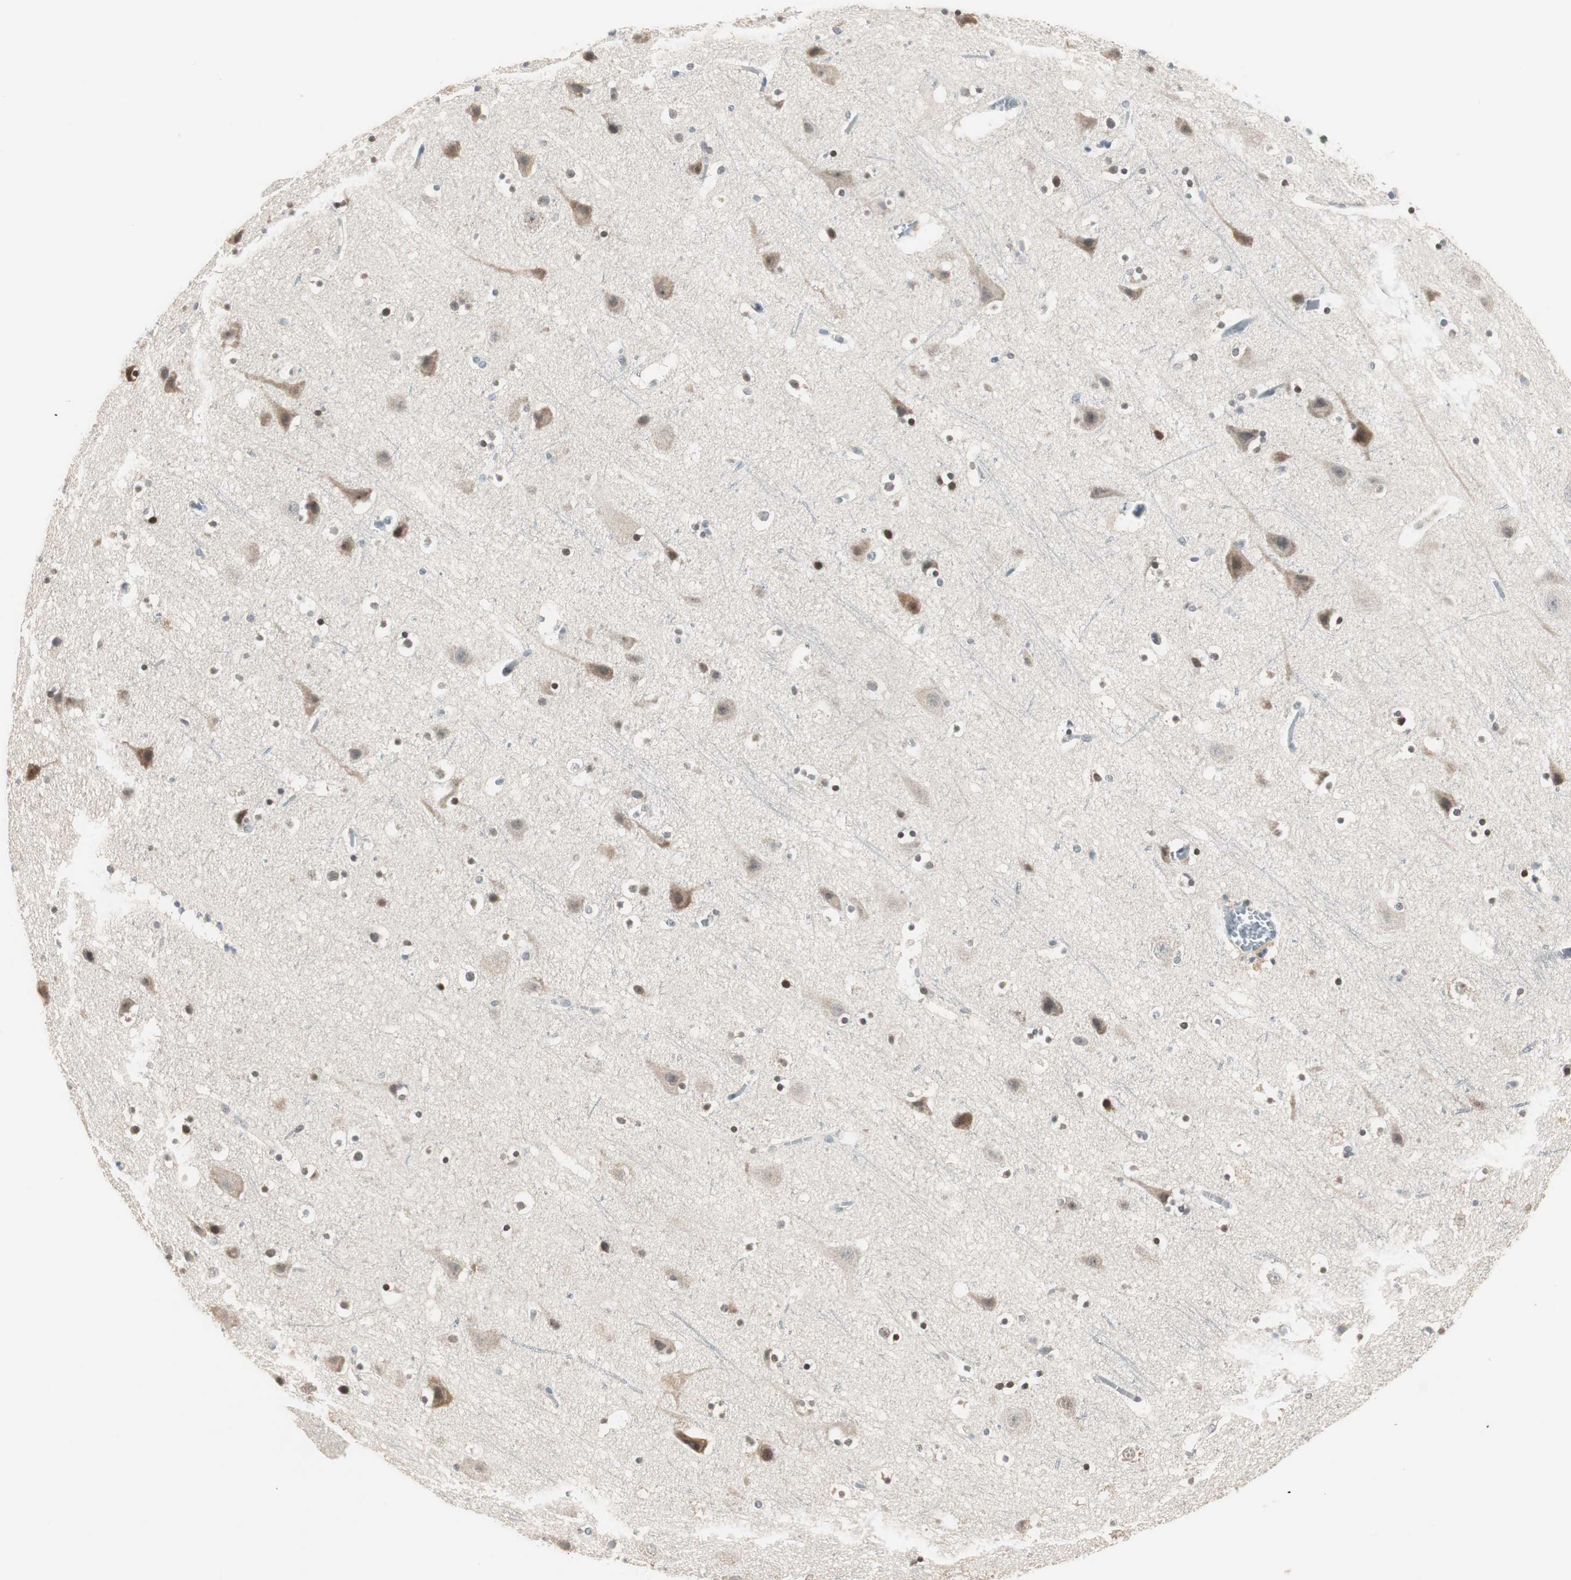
{"staining": {"intensity": "negative", "quantity": "none", "location": "none"}, "tissue": "cerebral cortex", "cell_type": "Endothelial cells", "image_type": "normal", "snomed": [{"axis": "morphology", "description": "Normal tissue, NOS"}, {"axis": "topography", "description": "Cerebral cortex"}], "caption": "Human cerebral cortex stained for a protein using immunohistochemistry (IHC) displays no expression in endothelial cells.", "gene": "PDZK1", "patient": {"sex": "male", "age": 45}}